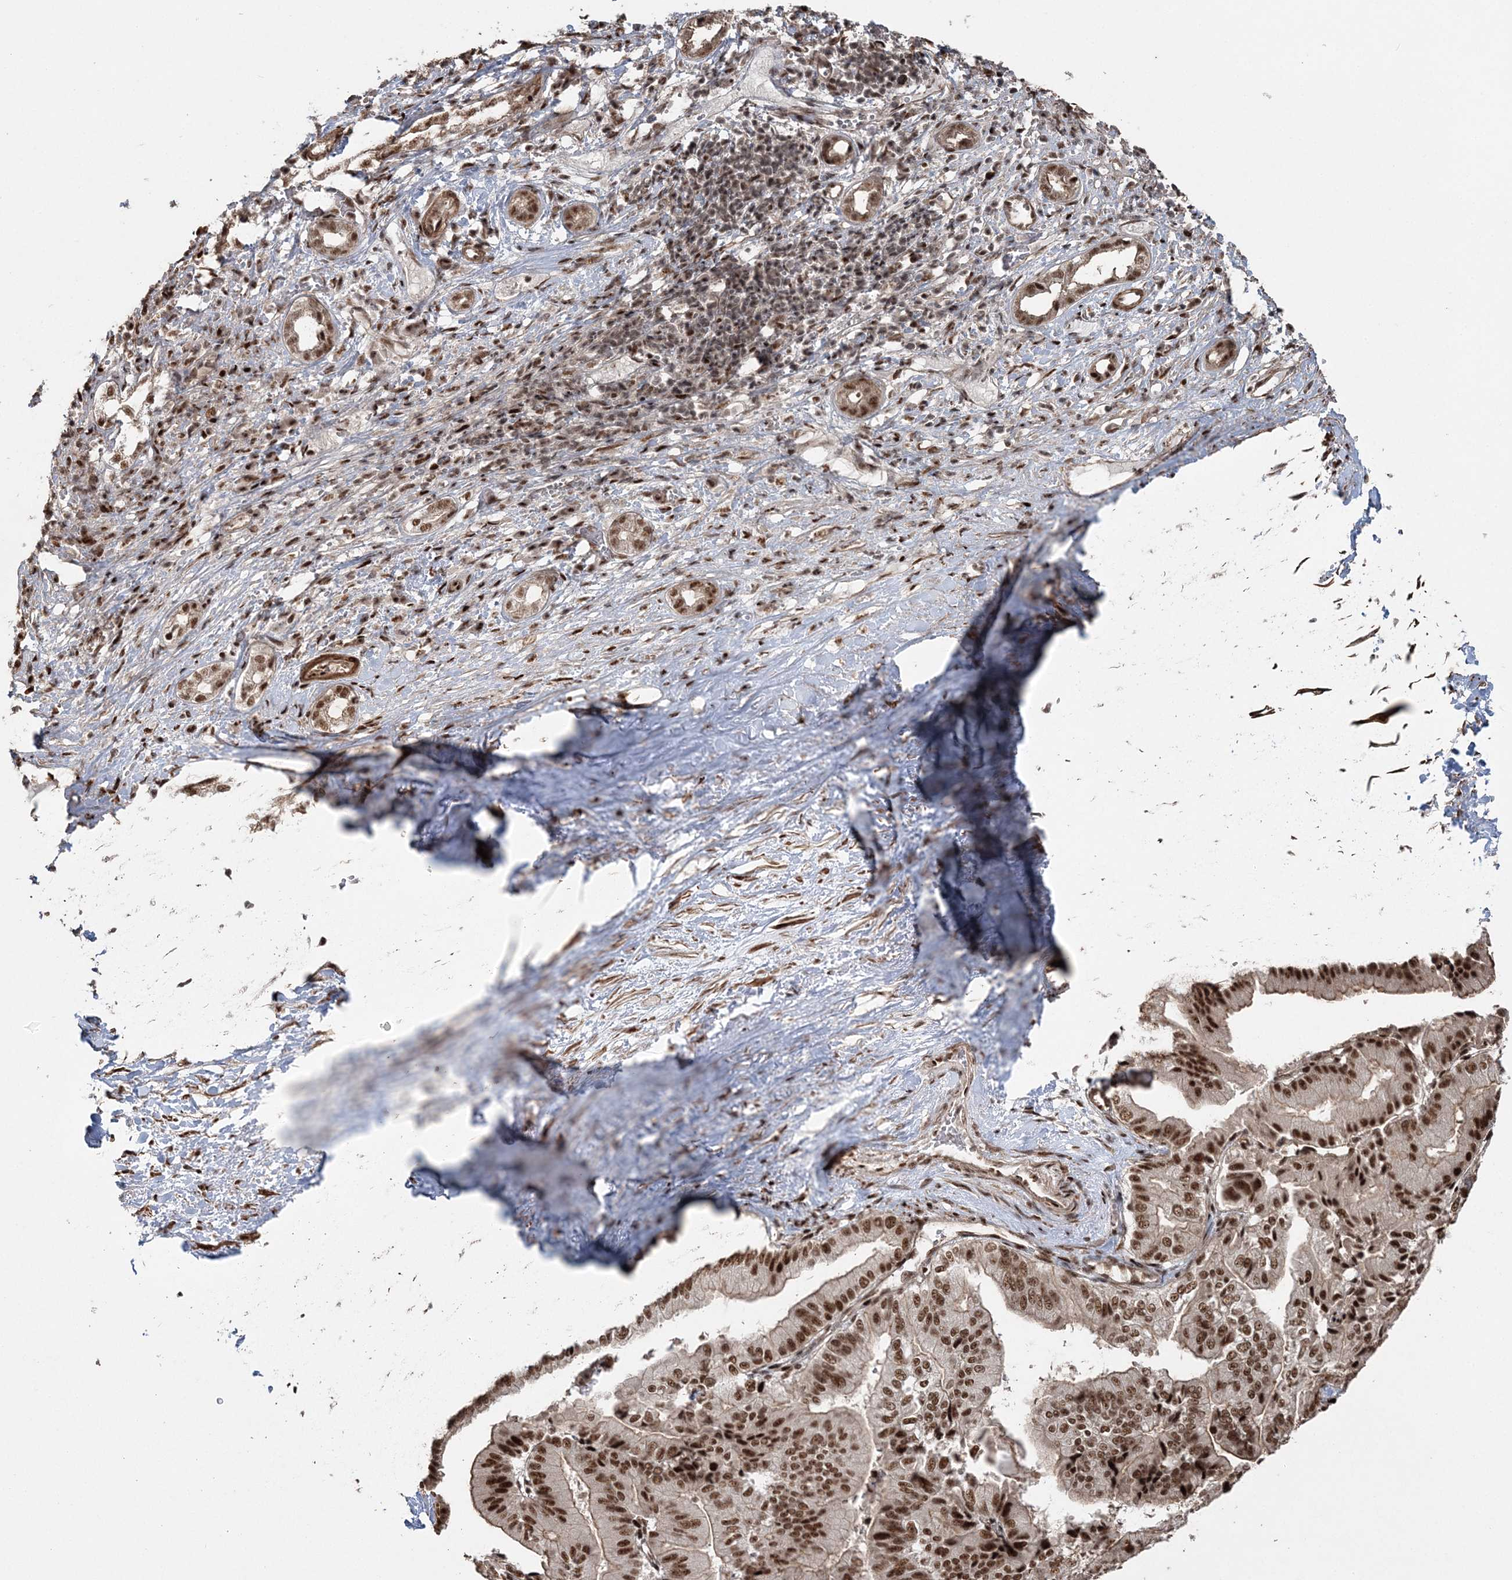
{"staining": {"intensity": "strong", "quantity": ">75%", "location": "nuclear"}, "tissue": "liver cancer", "cell_type": "Tumor cells", "image_type": "cancer", "snomed": [{"axis": "morphology", "description": "Cholangiocarcinoma"}, {"axis": "topography", "description": "Liver"}], "caption": "Protein positivity by immunohistochemistry (IHC) demonstrates strong nuclear positivity in approximately >75% of tumor cells in liver cancer.", "gene": "EXOSC8", "patient": {"sex": "female", "age": 75}}